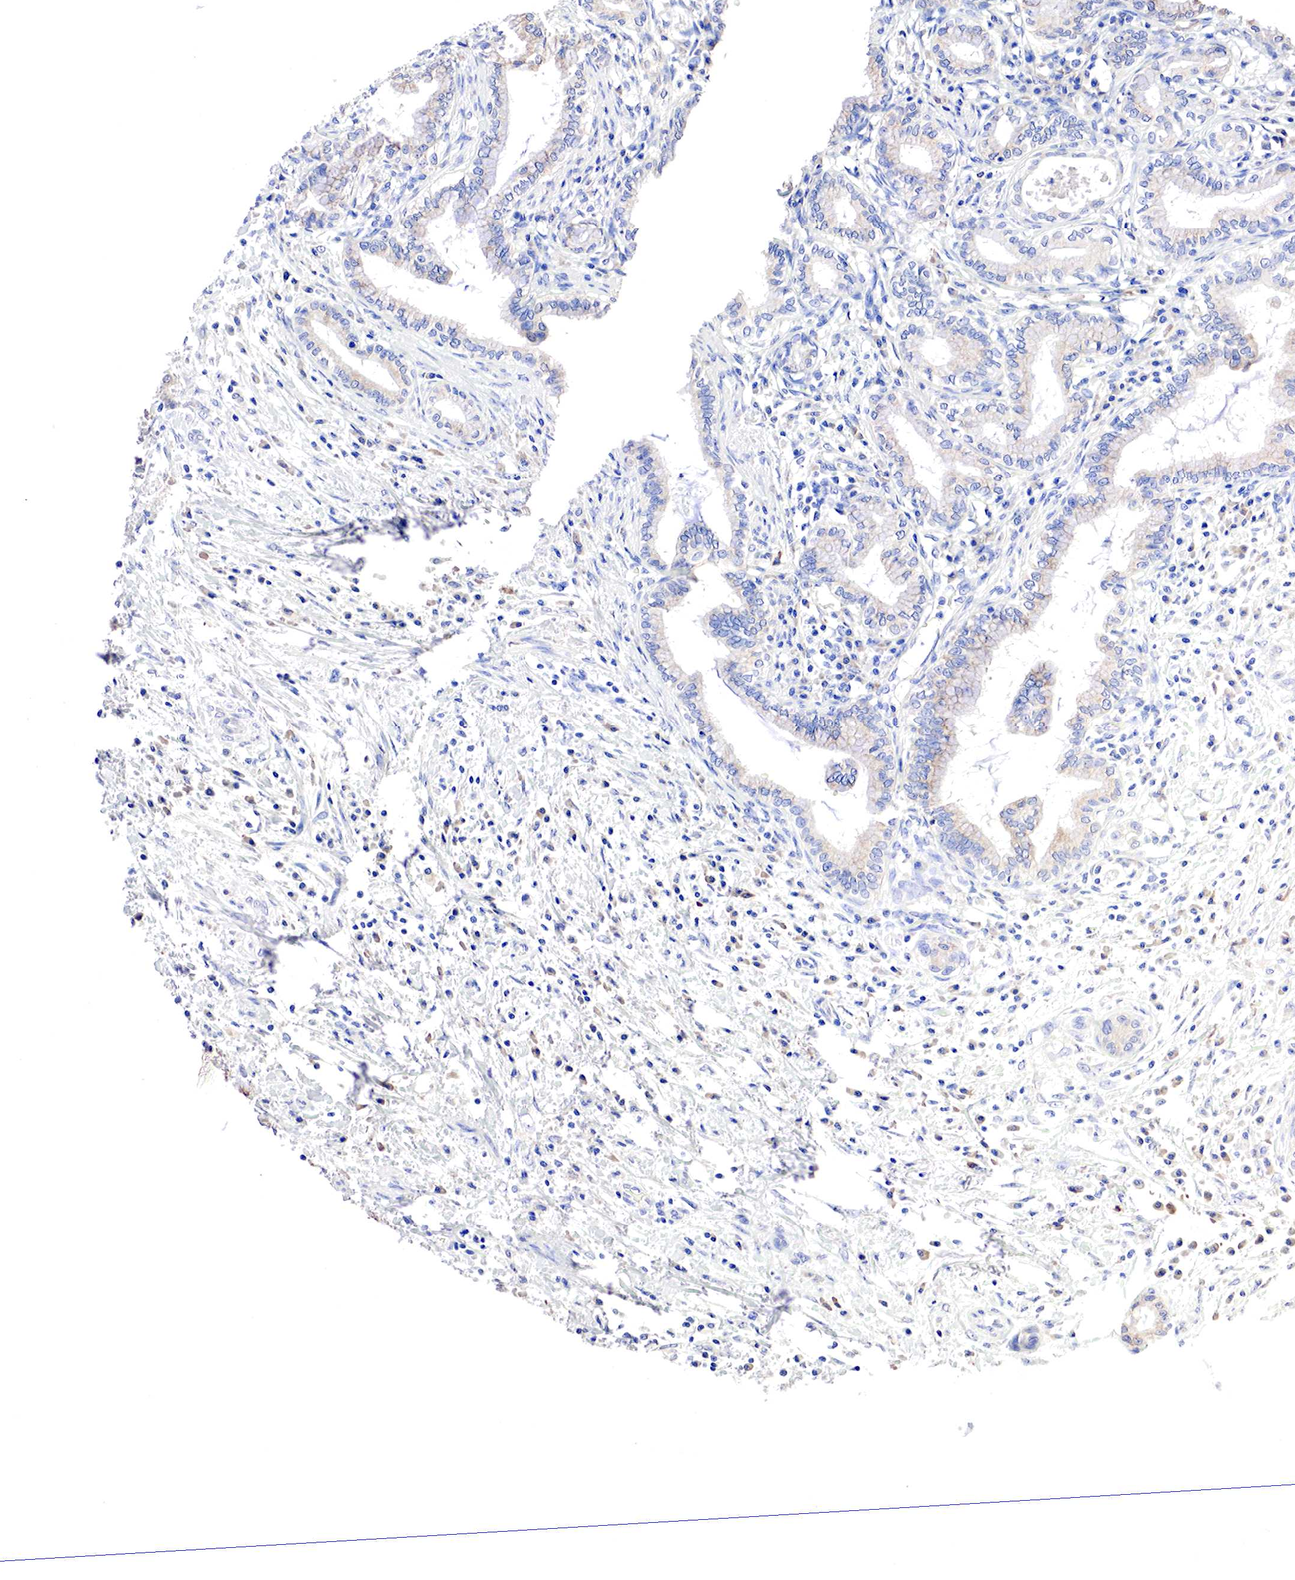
{"staining": {"intensity": "weak", "quantity": "25%-75%", "location": "cytoplasmic/membranous"}, "tissue": "pancreatic cancer", "cell_type": "Tumor cells", "image_type": "cancer", "snomed": [{"axis": "morphology", "description": "Adenocarcinoma, NOS"}, {"axis": "topography", "description": "Pancreas"}], "caption": "Approximately 25%-75% of tumor cells in pancreatic cancer (adenocarcinoma) exhibit weak cytoplasmic/membranous protein positivity as visualized by brown immunohistochemical staining.", "gene": "GATA1", "patient": {"sex": "female", "age": 64}}